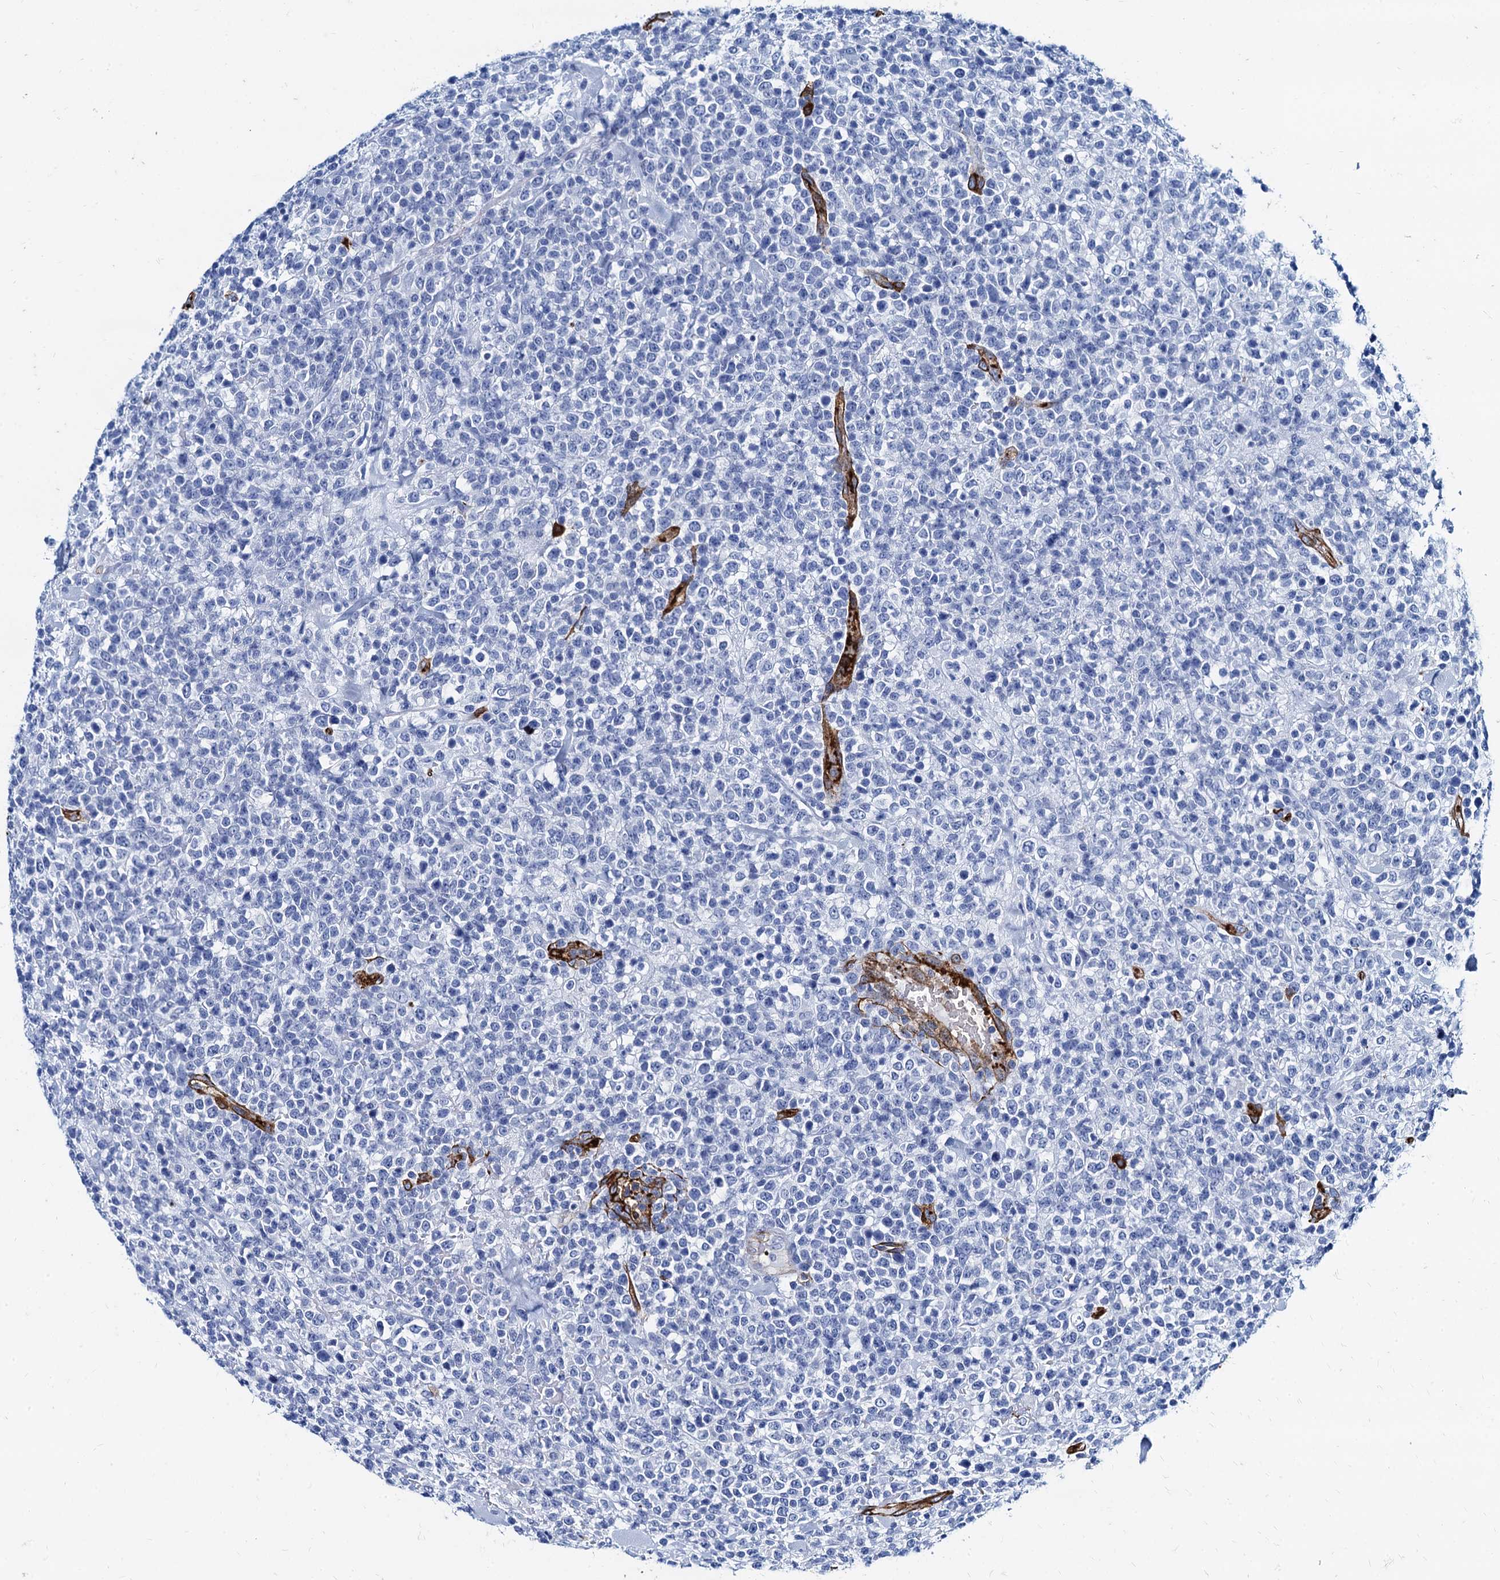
{"staining": {"intensity": "negative", "quantity": "none", "location": "none"}, "tissue": "lymphoma", "cell_type": "Tumor cells", "image_type": "cancer", "snomed": [{"axis": "morphology", "description": "Malignant lymphoma, non-Hodgkin's type, High grade"}, {"axis": "topography", "description": "Colon"}], "caption": "Immunohistochemistry image of malignant lymphoma, non-Hodgkin's type (high-grade) stained for a protein (brown), which shows no staining in tumor cells. (DAB immunohistochemistry (IHC) with hematoxylin counter stain).", "gene": "CAVIN2", "patient": {"sex": "female", "age": 53}}